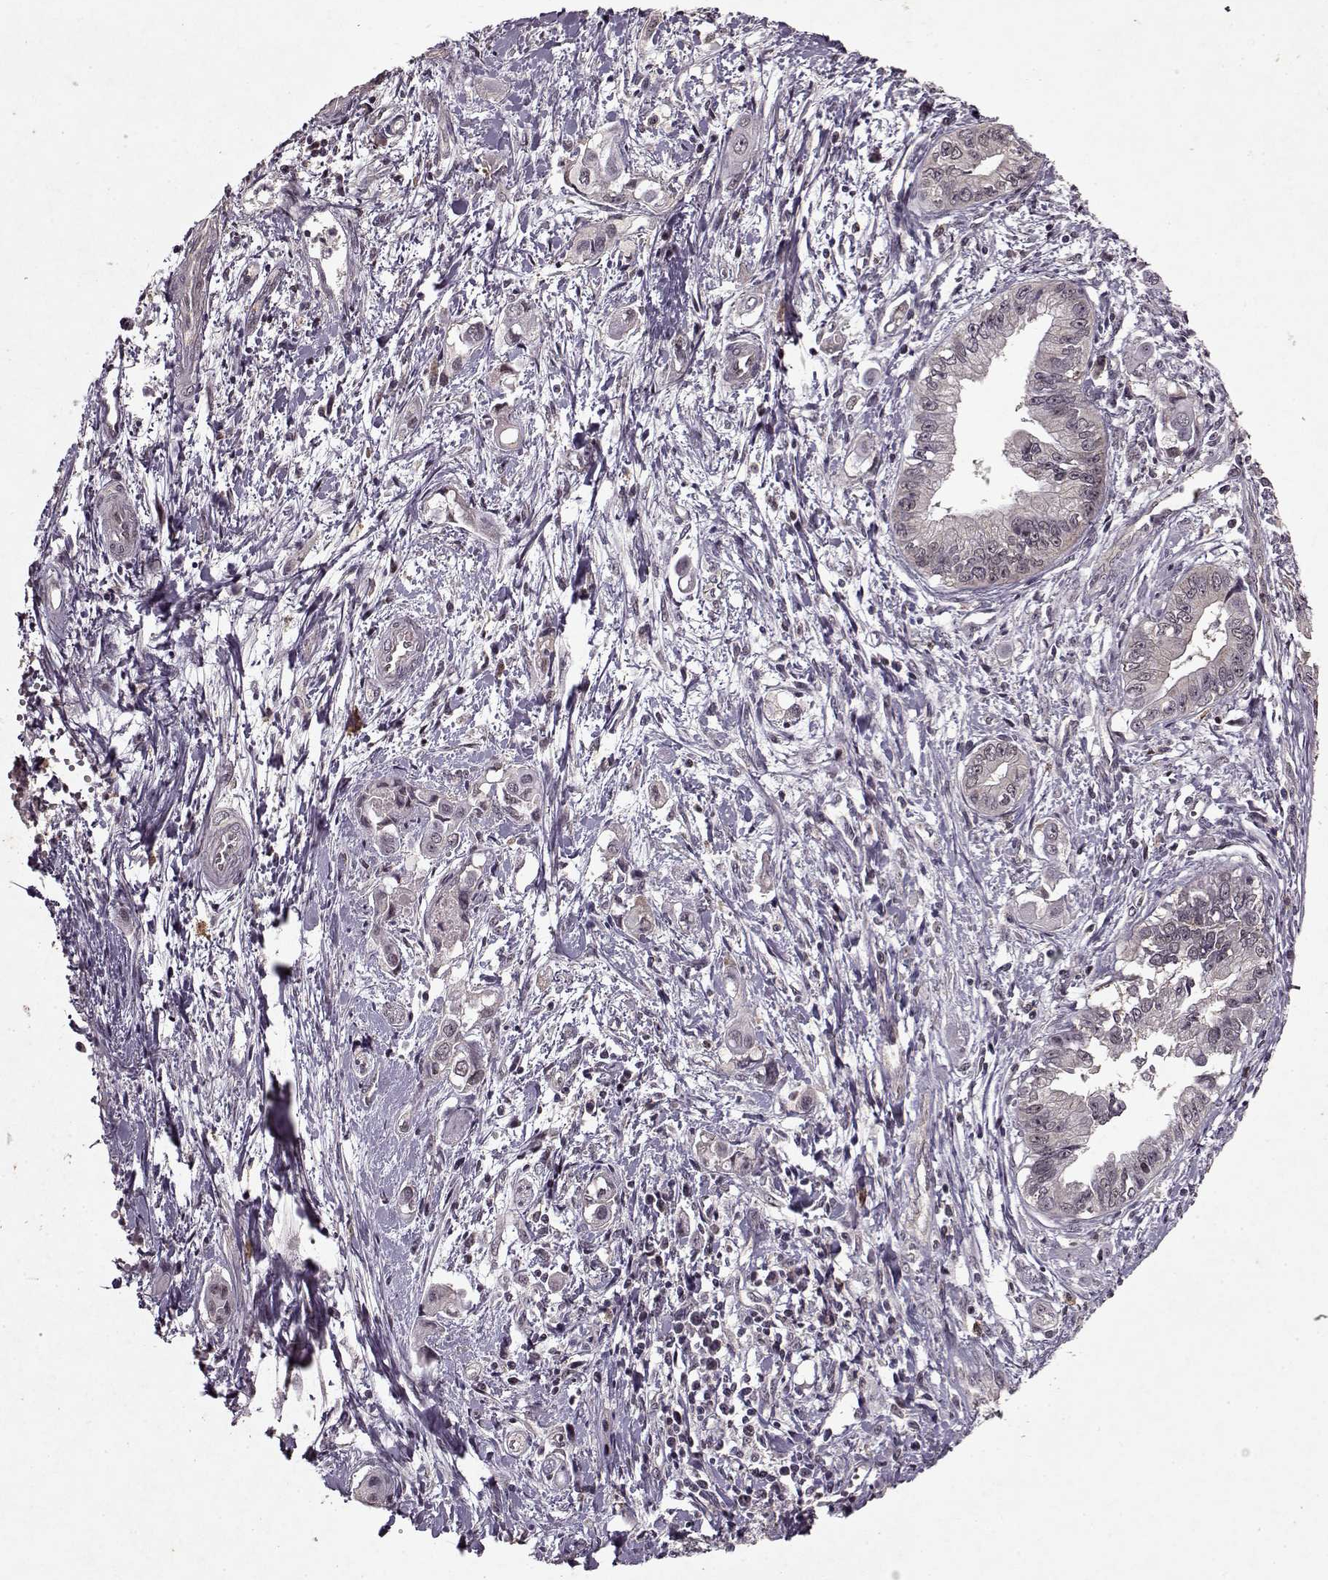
{"staining": {"intensity": "negative", "quantity": "none", "location": "none"}, "tissue": "pancreatic cancer", "cell_type": "Tumor cells", "image_type": "cancer", "snomed": [{"axis": "morphology", "description": "Adenocarcinoma, NOS"}, {"axis": "topography", "description": "Pancreas"}], "caption": "Micrograph shows no protein positivity in tumor cells of pancreatic adenocarcinoma tissue.", "gene": "PSMA7", "patient": {"sex": "male", "age": 60}}